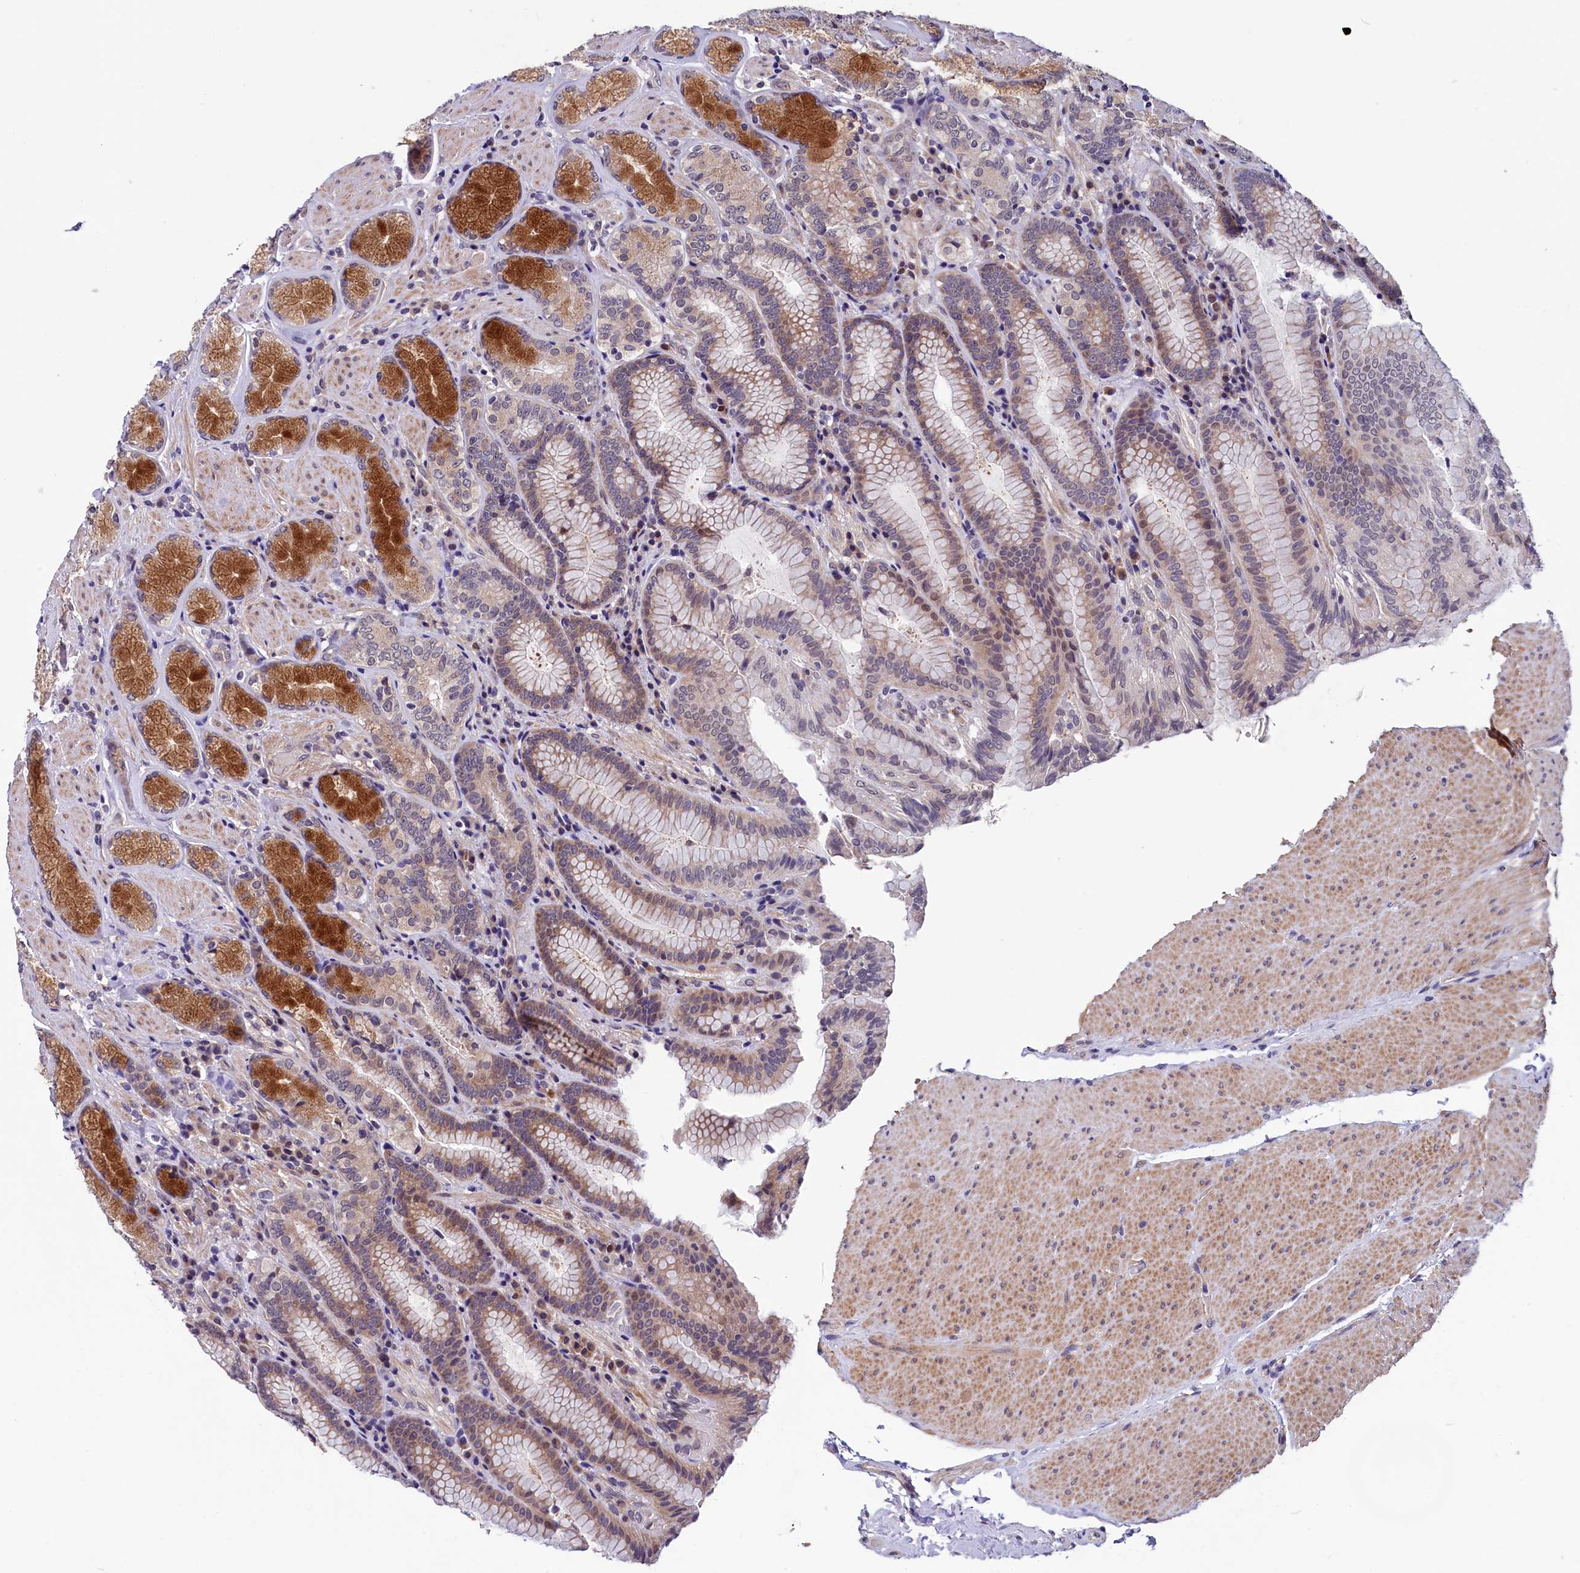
{"staining": {"intensity": "strong", "quantity": "<25%", "location": "cytoplasmic/membranous"}, "tissue": "stomach", "cell_type": "Glandular cells", "image_type": "normal", "snomed": [{"axis": "morphology", "description": "Normal tissue, NOS"}, {"axis": "topography", "description": "Stomach, upper"}, {"axis": "topography", "description": "Stomach, lower"}], "caption": "A medium amount of strong cytoplasmic/membranous positivity is present in about <25% of glandular cells in normal stomach.", "gene": "SLC39A6", "patient": {"sex": "female", "age": 76}}